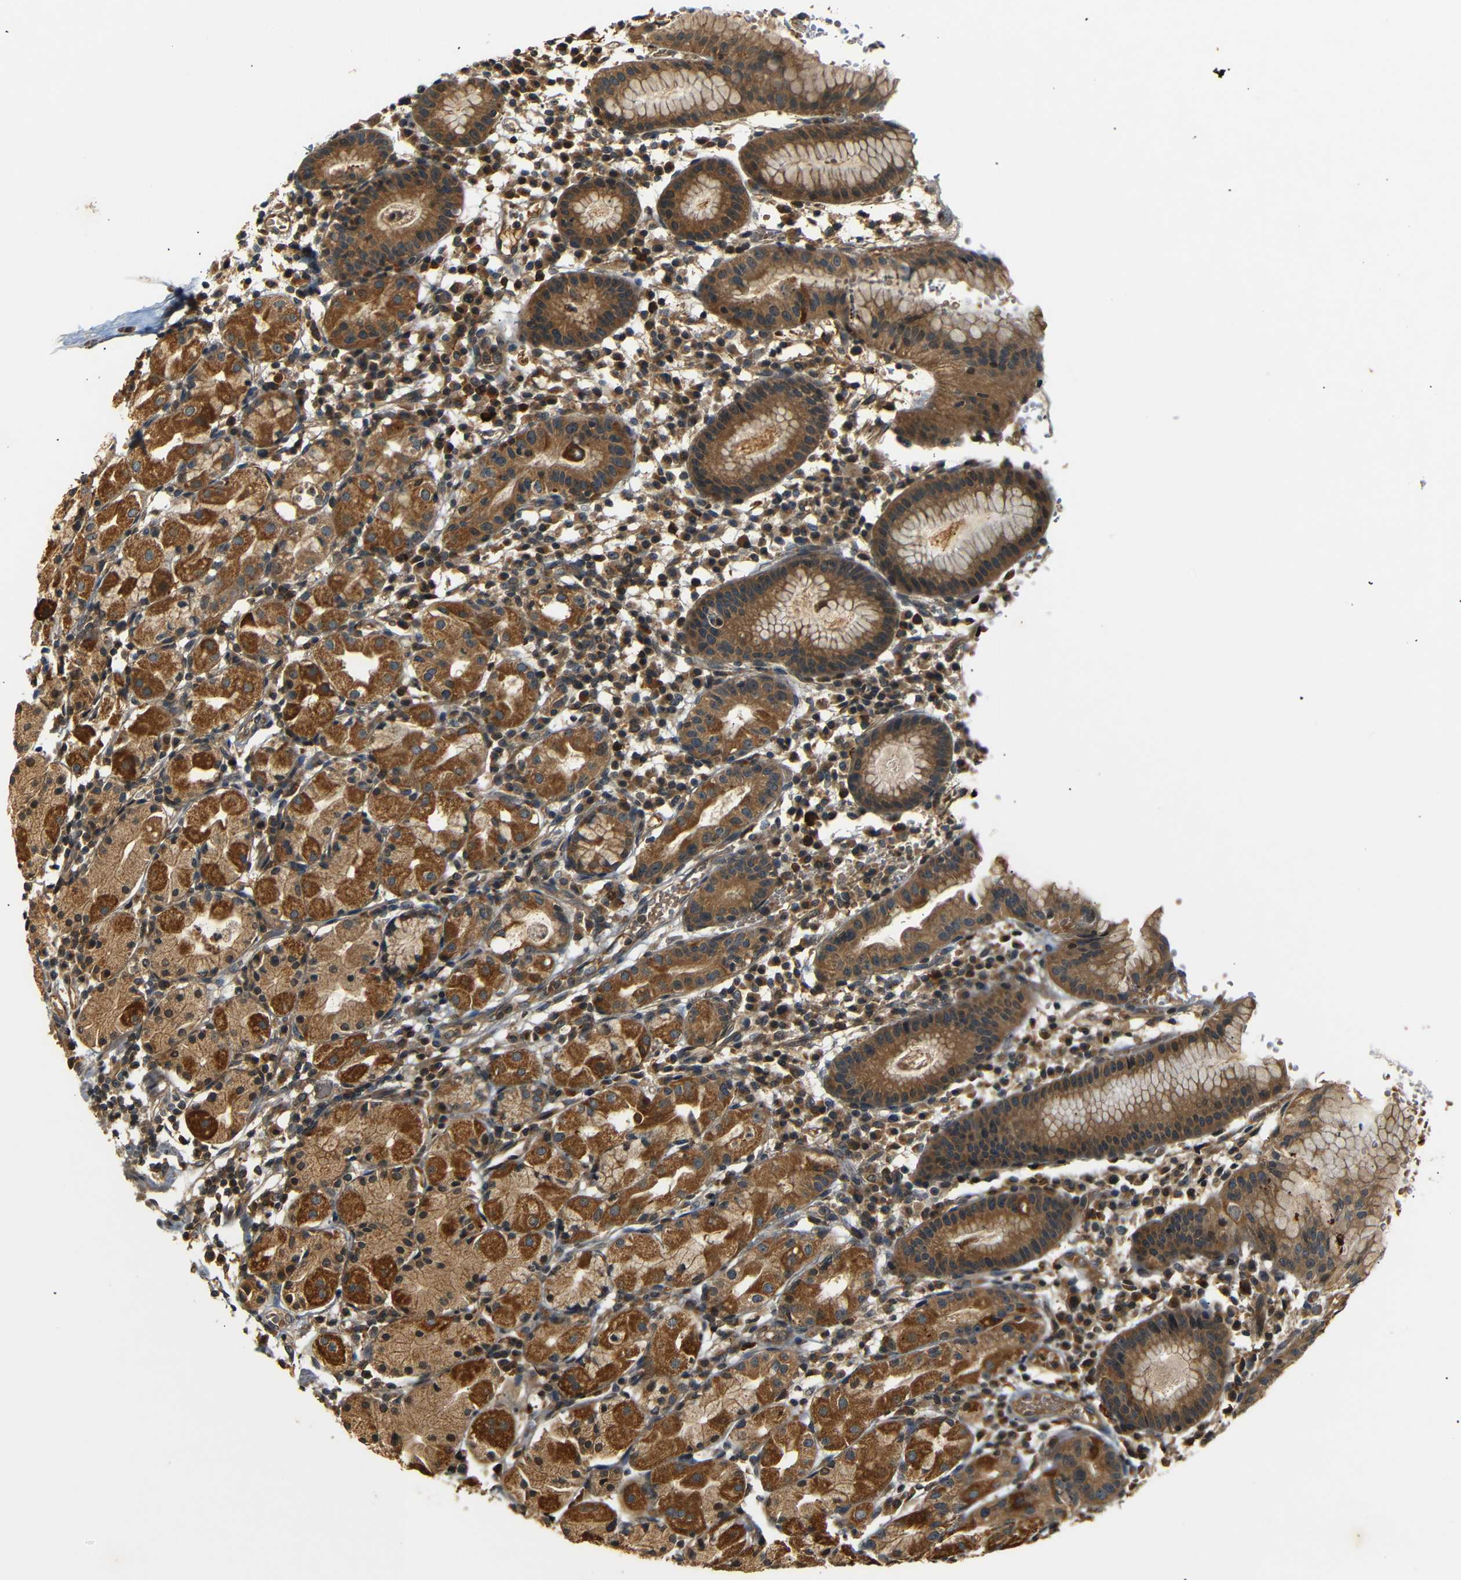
{"staining": {"intensity": "moderate", "quantity": ">75%", "location": "cytoplasmic/membranous"}, "tissue": "stomach", "cell_type": "Glandular cells", "image_type": "normal", "snomed": [{"axis": "morphology", "description": "Normal tissue, NOS"}, {"axis": "topography", "description": "Stomach"}, {"axis": "topography", "description": "Stomach, lower"}], "caption": "The histopathology image demonstrates immunohistochemical staining of normal stomach. There is moderate cytoplasmic/membranous positivity is seen in about >75% of glandular cells. The staining was performed using DAB (3,3'-diaminobenzidine), with brown indicating positive protein expression. Nuclei are stained blue with hematoxylin.", "gene": "TANK", "patient": {"sex": "female", "age": 75}}